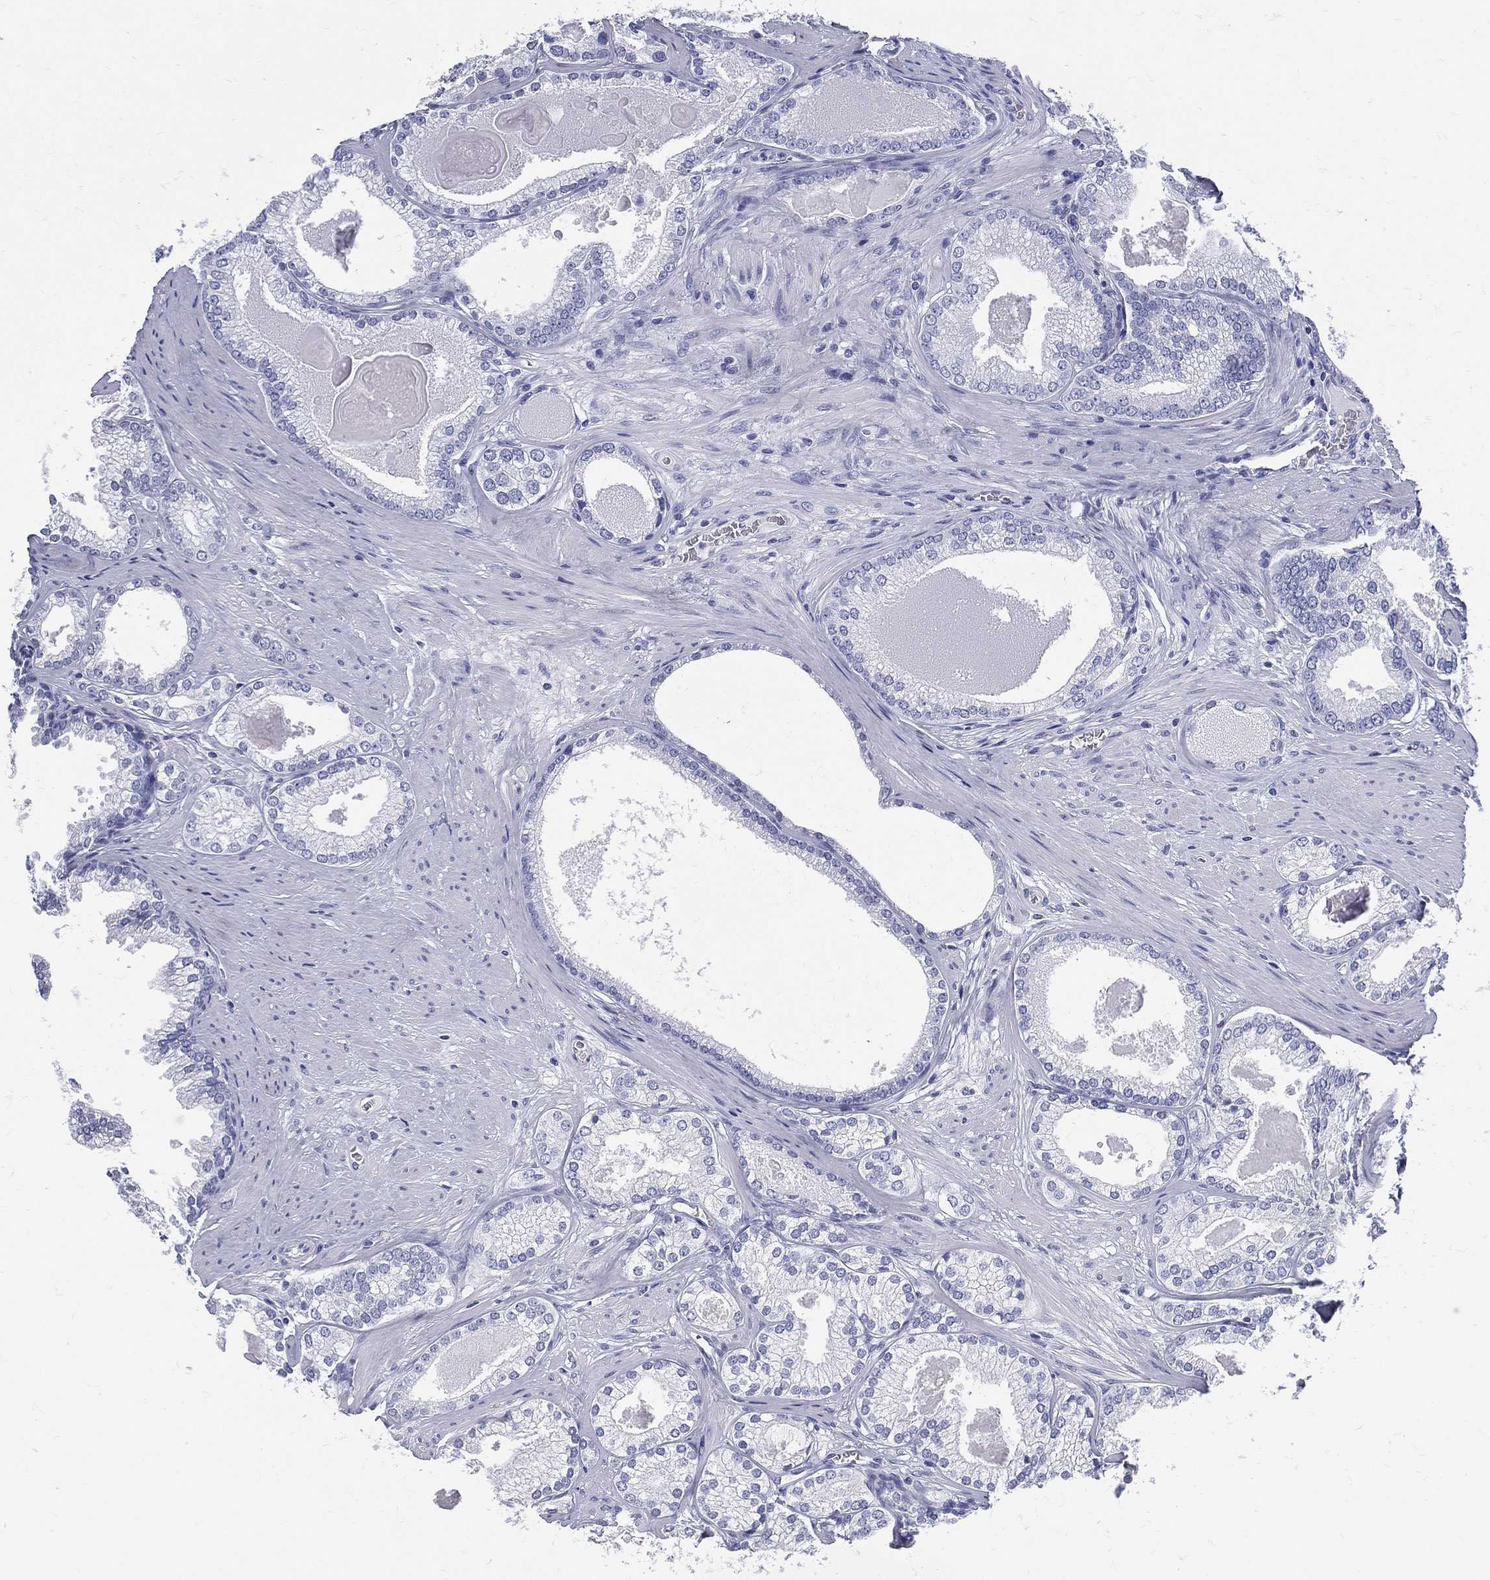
{"staining": {"intensity": "negative", "quantity": "none", "location": "none"}, "tissue": "prostate cancer", "cell_type": "Tumor cells", "image_type": "cancer", "snomed": [{"axis": "morphology", "description": "Adenocarcinoma, High grade"}, {"axis": "topography", "description": "Prostate and seminal vesicle, NOS"}], "caption": "IHC image of high-grade adenocarcinoma (prostate) stained for a protein (brown), which exhibits no positivity in tumor cells. The staining was performed using DAB (3,3'-diaminobenzidine) to visualize the protein expression in brown, while the nuclei were stained in blue with hematoxylin (Magnification: 20x).", "gene": "ETNPPL", "patient": {"sex": "male", "age": 62}}